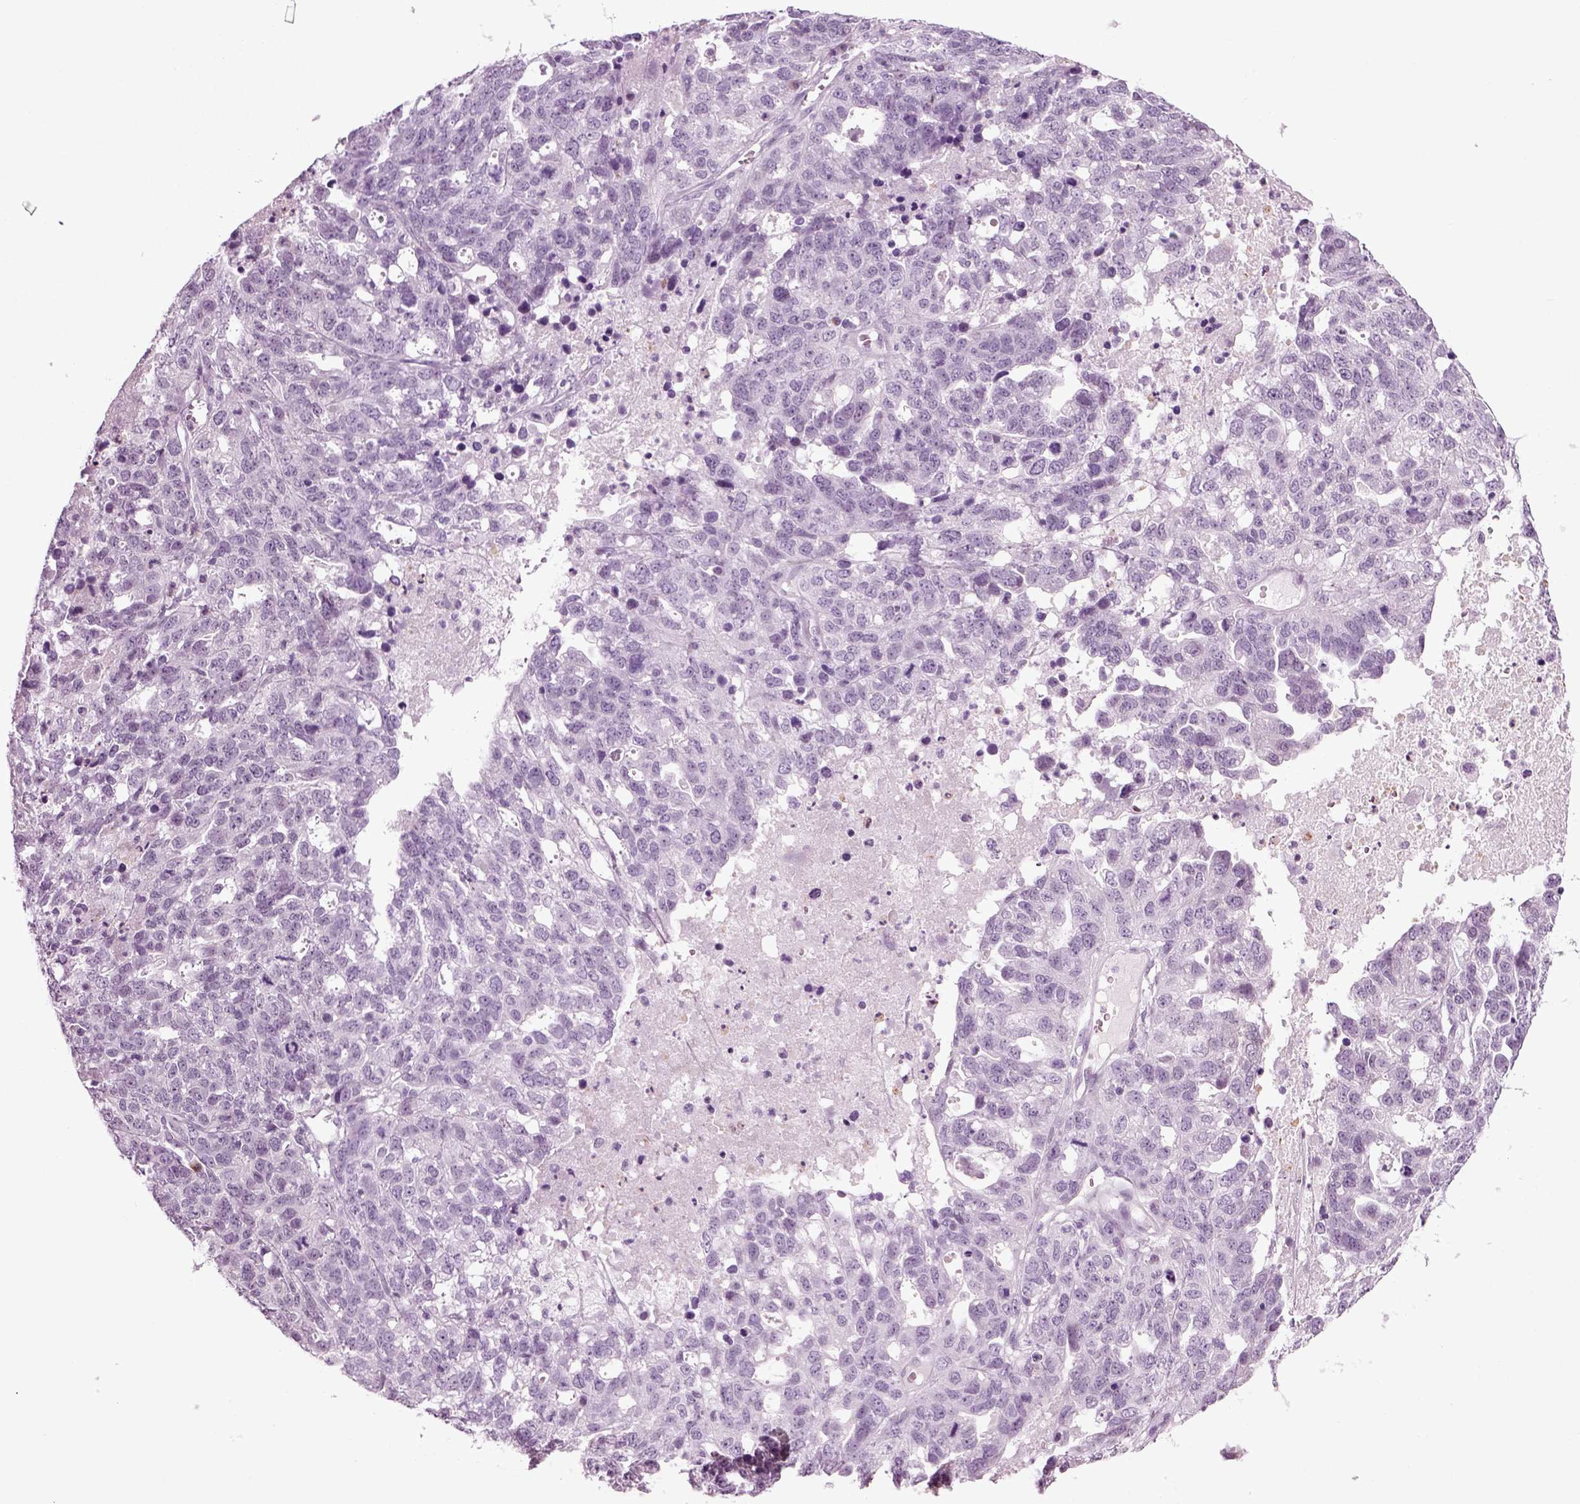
{"staining": {"intensity": "negative", "quantity": "none", "location": "none"}, "tissue": "ovarian cancer", "cell_type": "Tumor cells", "image_type": "cancer", "snomed": [{"axis": "morphology", "description": "Cystadenocarcinoma, serous, NOS"}, {"axis": "topography", "description": "Ovary"}], "caption": "Immunohistochemical staining of ovarian cancer (serous cystadenocarcinoma) demonstrates no significant staining in tumor cells.", "gene": "PRLH", "patient": {"sex": "female", "age": 71}}